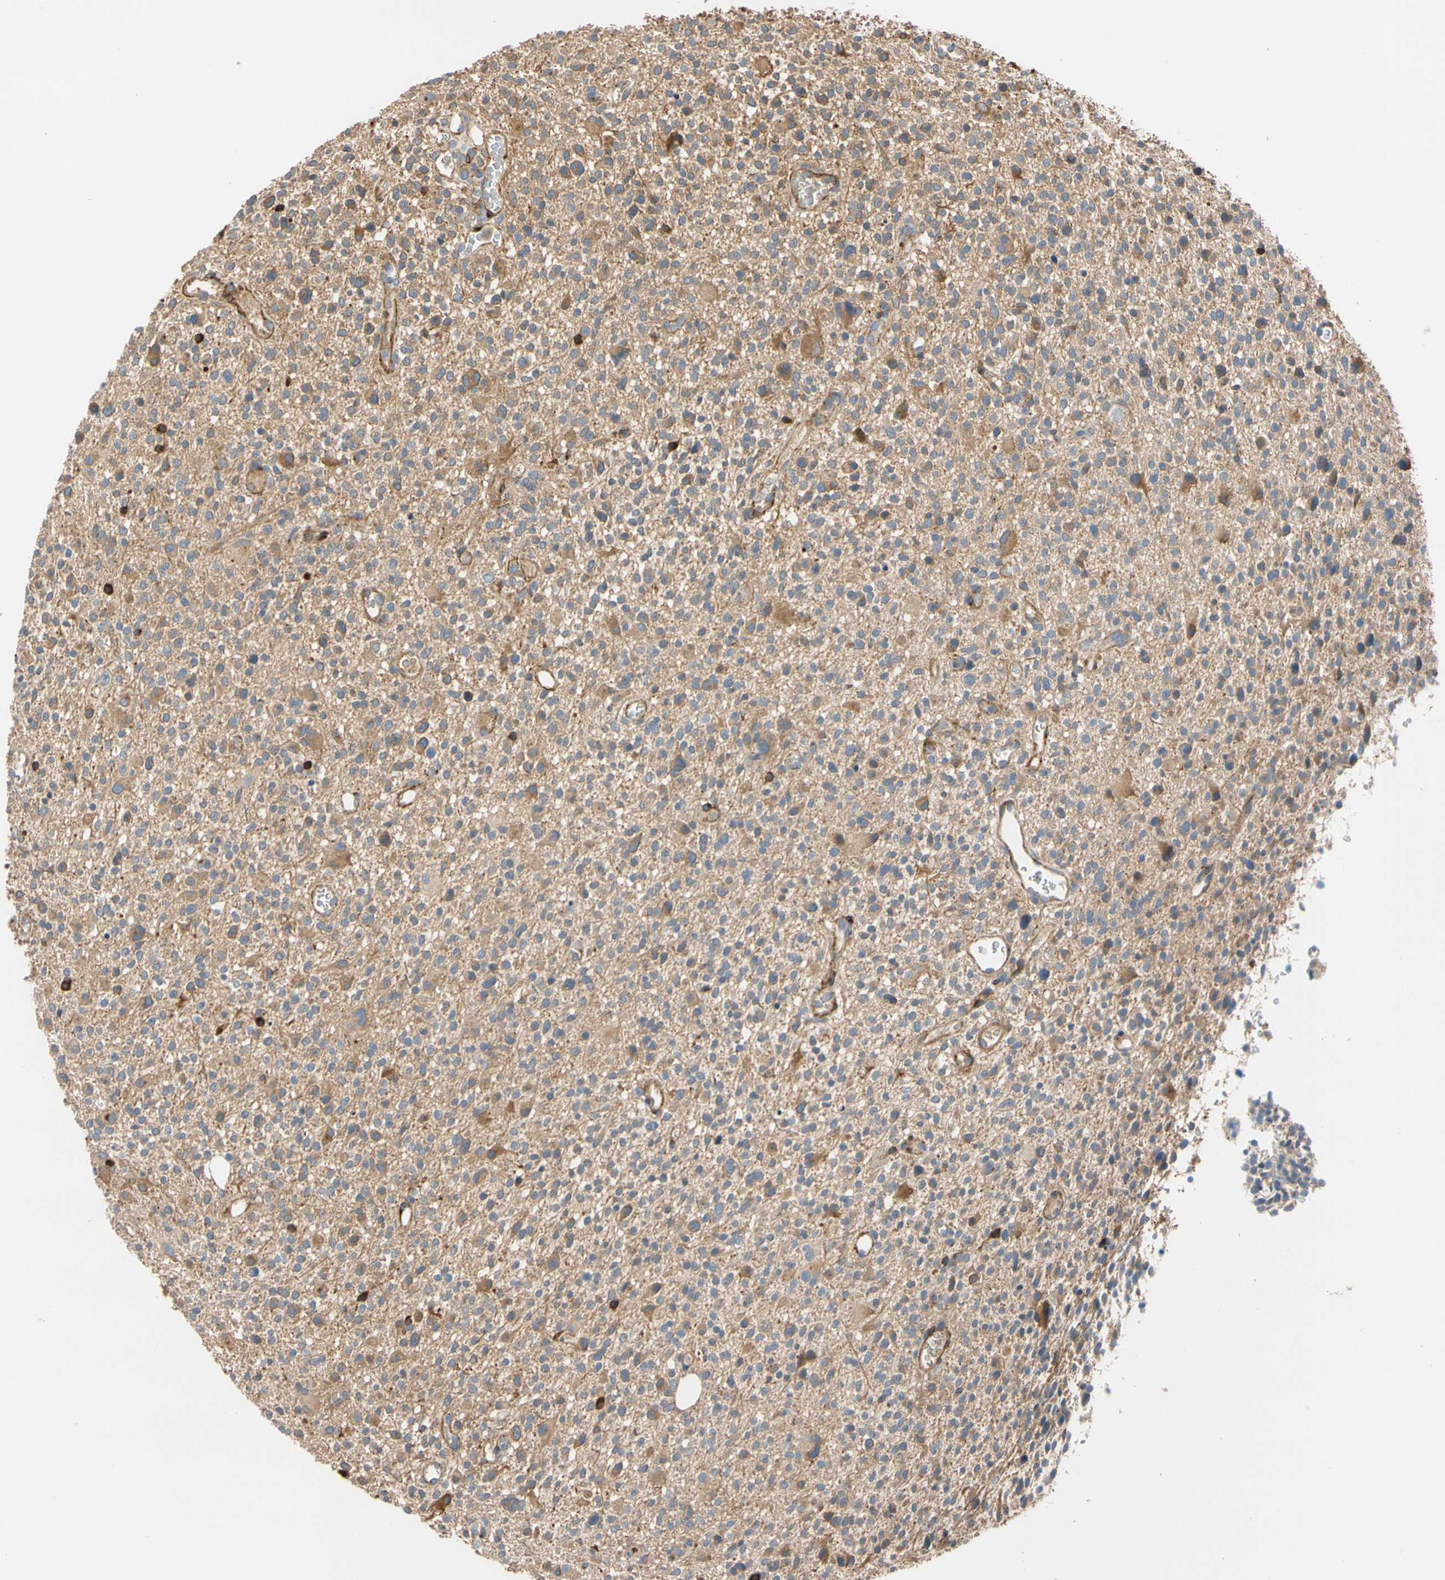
{"staining": {"intensity": "weak", "quantity": ">75%", "location": "cytoplasmic/membranous"}, "tissue": "glioma", "cell_type": "Tumor cells", "image_type": "cancer", "snomed": [{"axis": "morphology", "description": "Glioma, malignant, High grade"}, {"axis": "topography", "description": "Brain"}], "caption": "A brown stain labels weak cytoplasmic/membranous positivity of a protein in malignant high-grade glioma tumor cells.", "gene": "ENTREP3", "patient": {"sex": "male", "age": 48}}